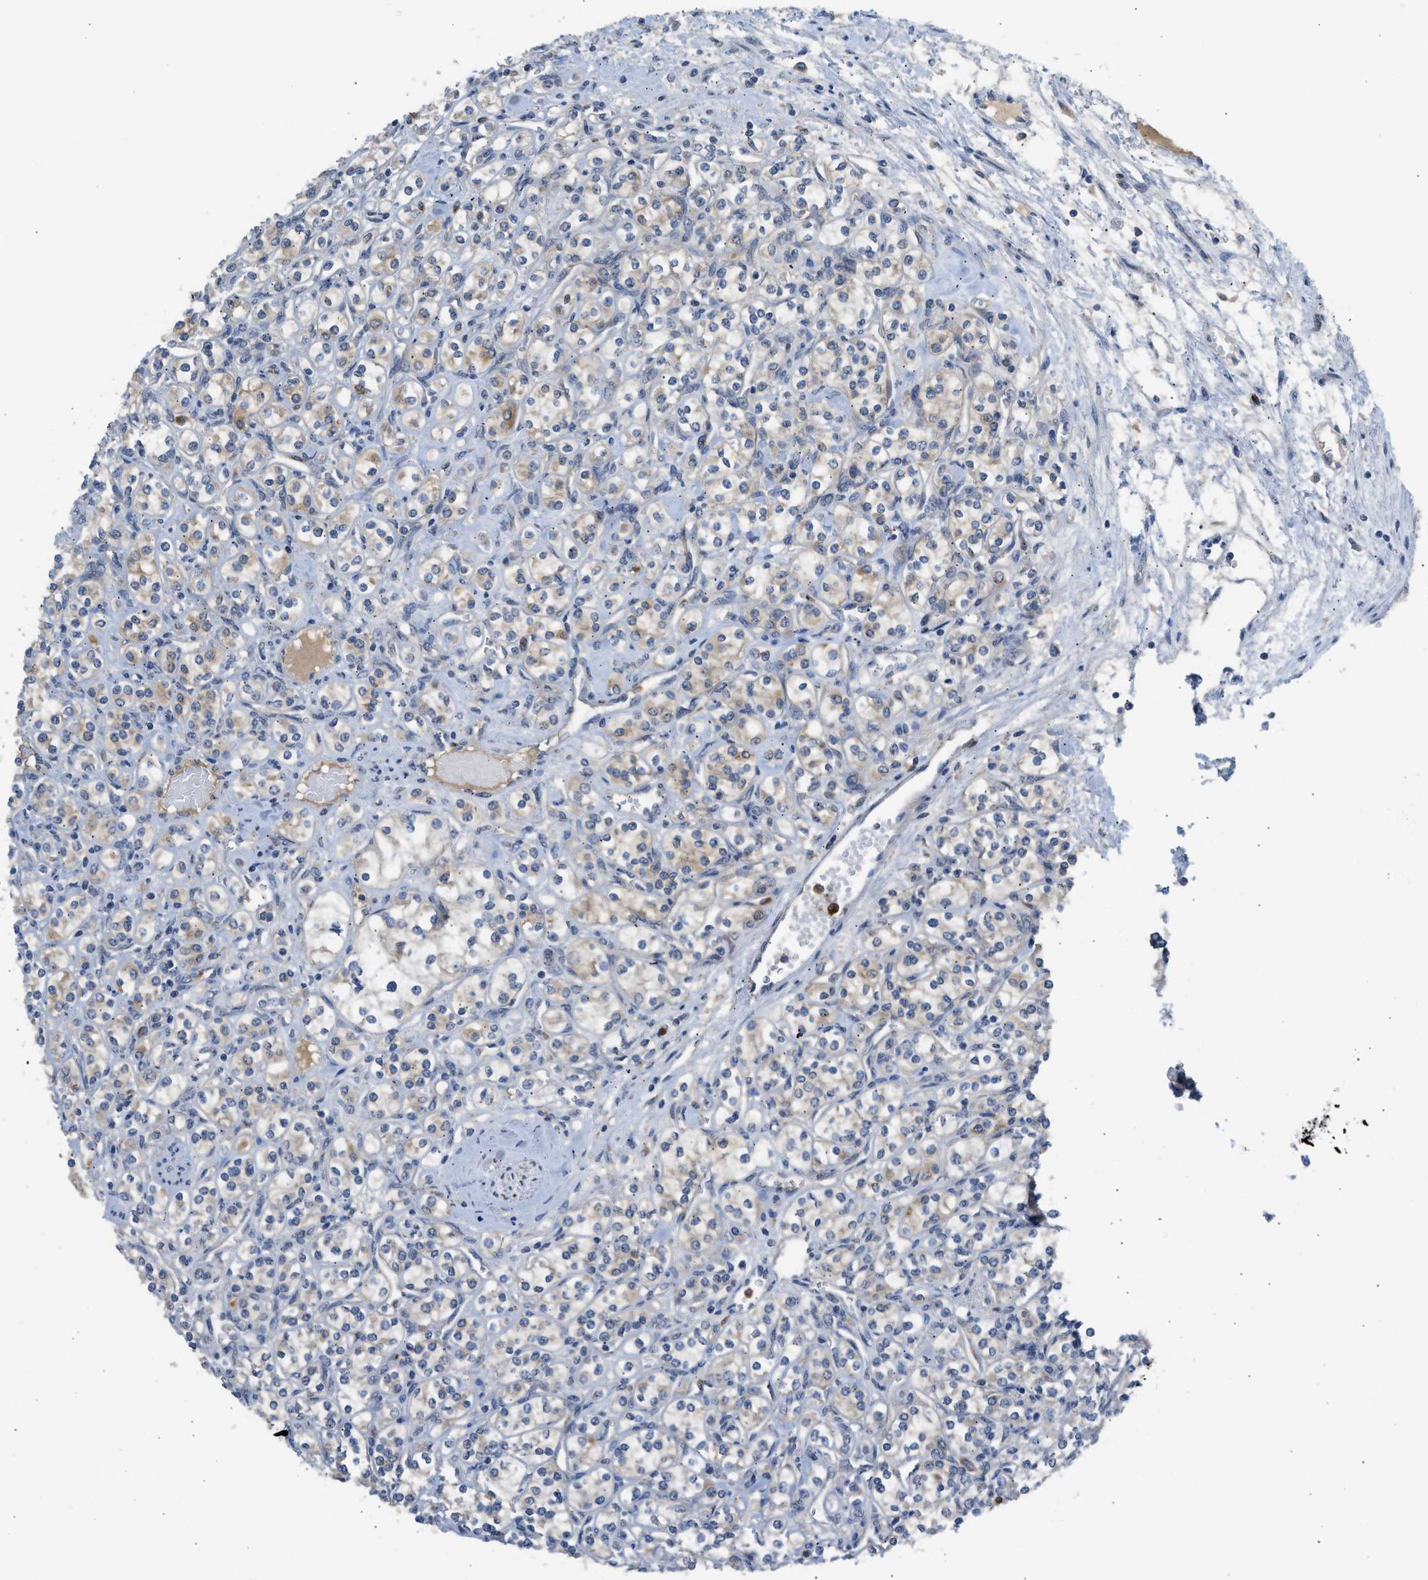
{"staining": {"intensity": "weak", "quantity": "25%-75%", "location": "cytoplasmic/membranous"}, "tissue": "renal cancer", "cell_type": "Tumor cells", "image_type": "cancer", "snomed": [{"axis": "morphology", "description": "Adenocarcinoma, NOS"}, {"axis": "topography", "description": "Kidney"}], "caption": "An image showing weak cytoplasmic/membranous staining in approximately 25%-75% of tumor cells in renal cancer, as visualized by brown immunohistochemical staining.", "gene": "RHBDF2", "patient": {"sex": "male", "age": 77}}